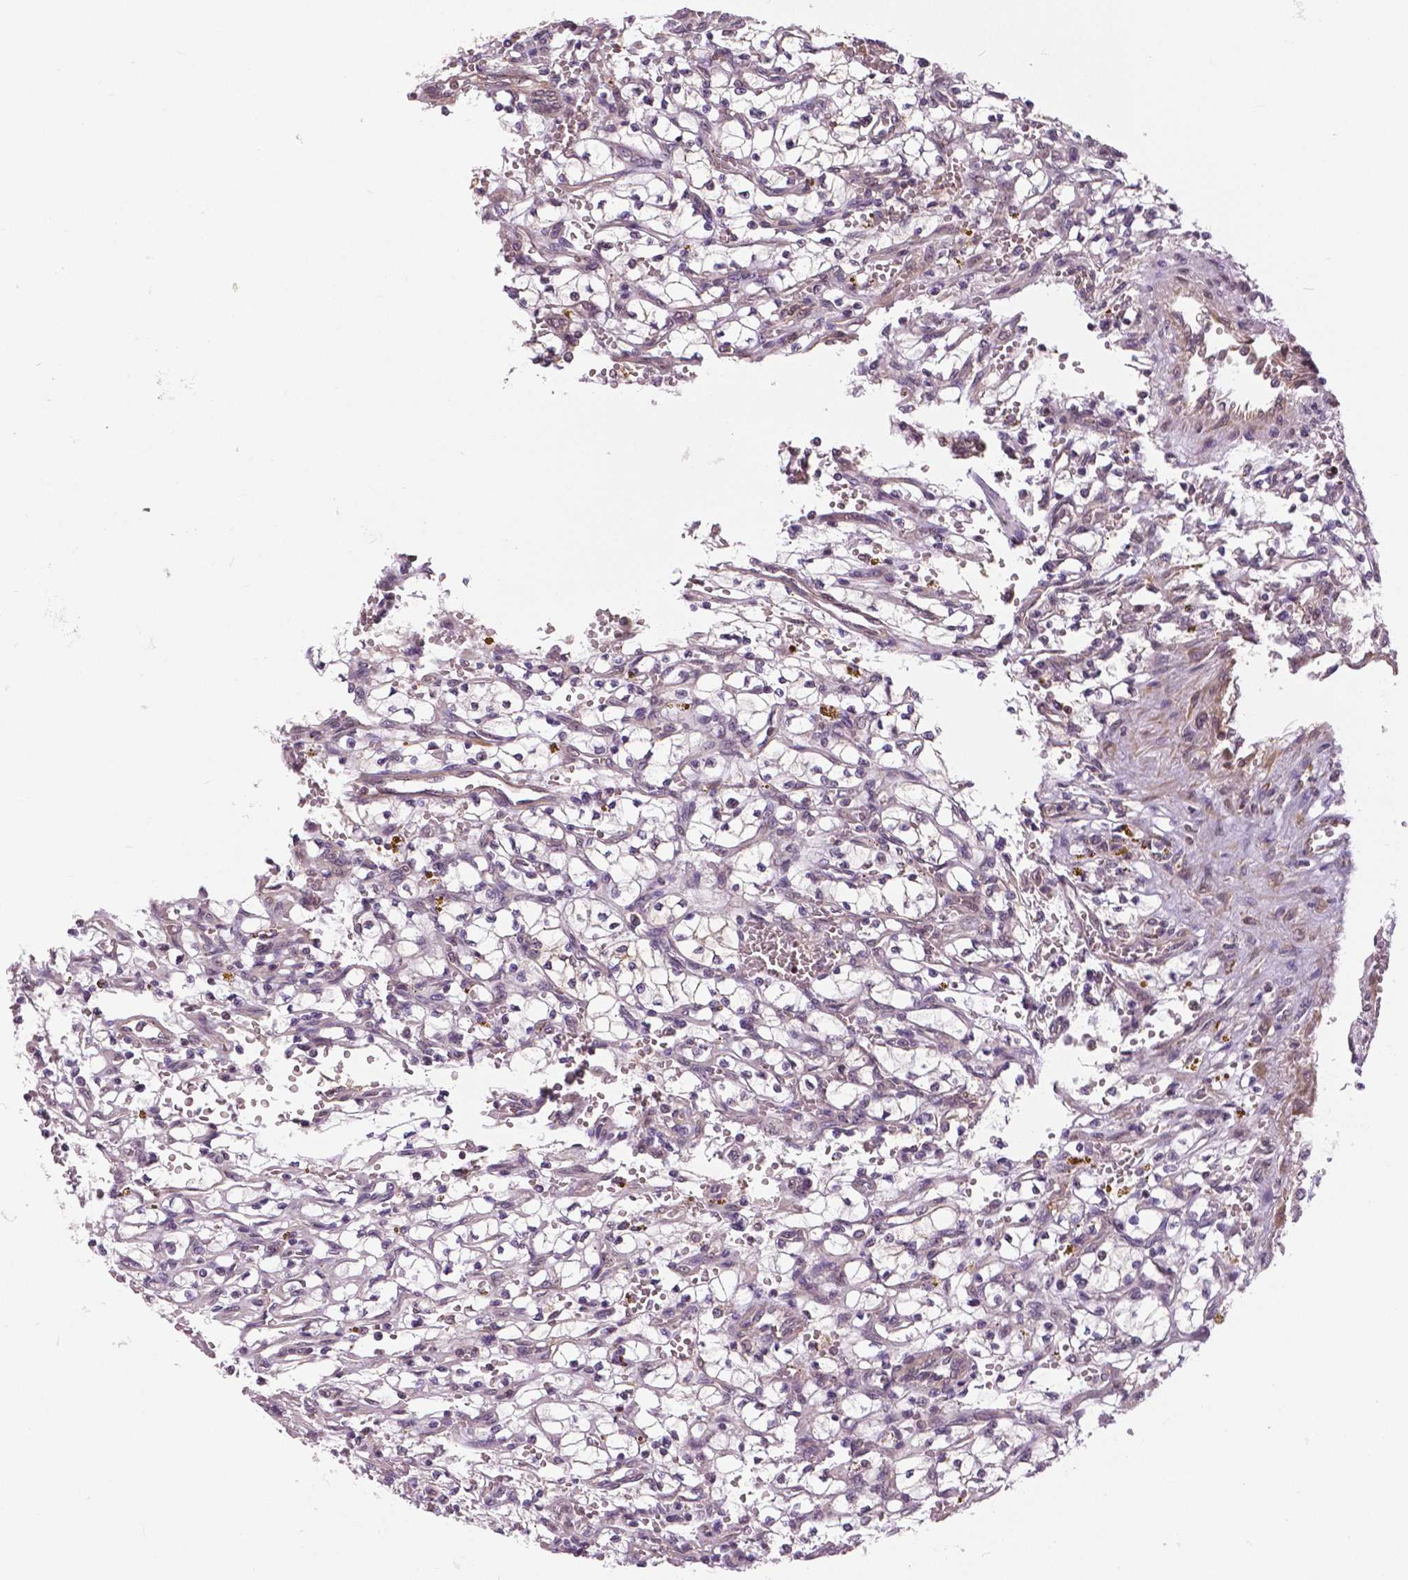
{"staining": {"intensity": "weak", "quantity": "25%-75%", "location": "cytoplasmic/membranous"}, "tissue": "renal cancer", "cell_type": "Tumor cells", "image_type": "cancer", "snomed": [{"axis": "morphology", "description": "Adenocarcinoma, NOS"}, {"axis": "topography", "description": "Kidney"}], "caption": "Protein expression analysis of renal cancer (adenocarcinoma) reveals weak cytoplasmic/membranous positivity in about 25%-75% of tumor cells.", "gene": "ANXA13", "patient": {"sex": "female", "age": 64}}